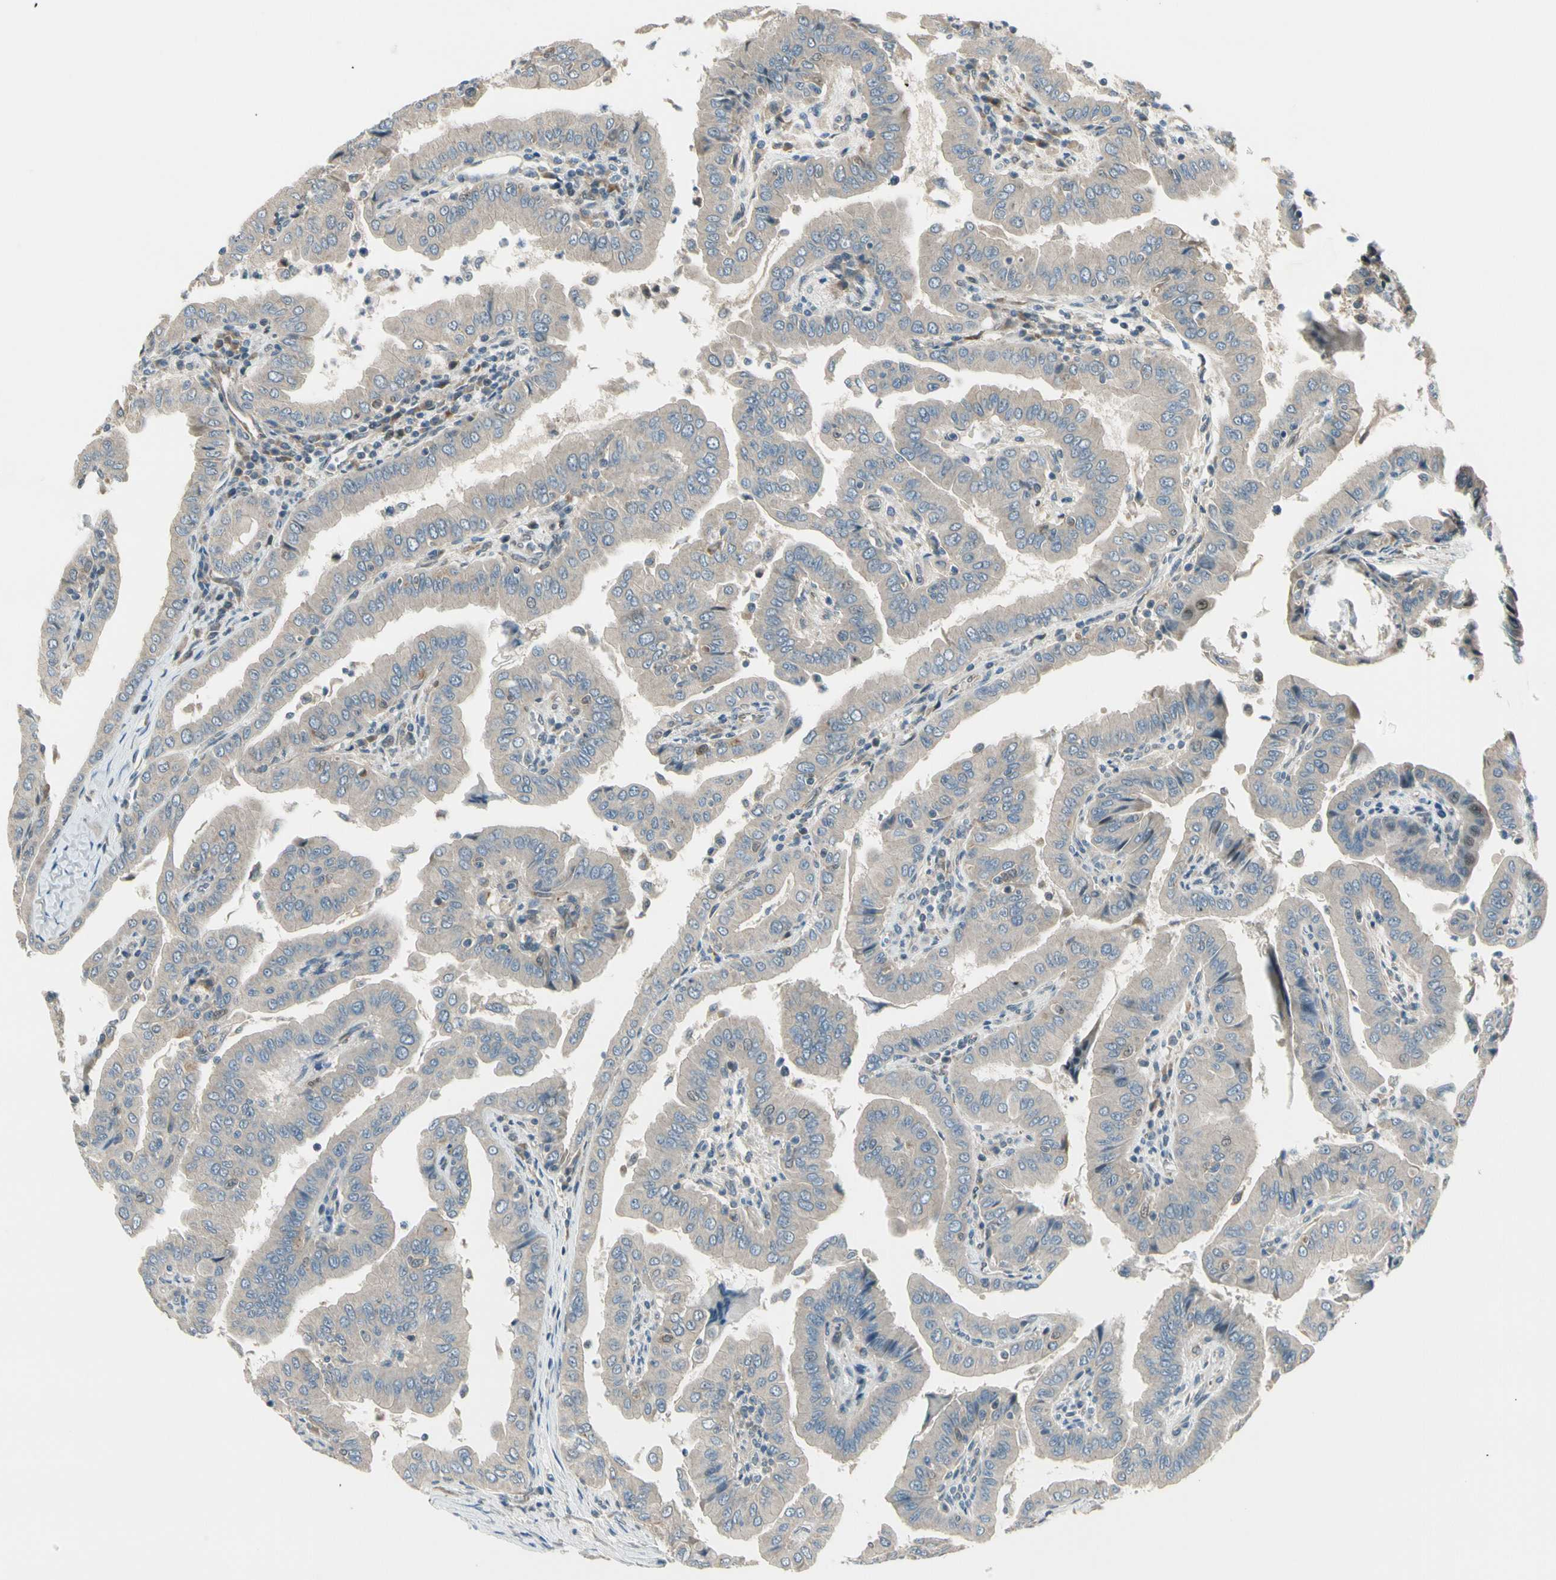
{"staining": {"intensity": "weak", "quantity": ">75%", "location": "cytoplasmic/membranous"}, "tissue": "thyroid cancer", "cell_type": "Tumor cells", "image_type": "cancer", "snomed": [{"axis": "morphology", "description": "Papillary adenocarcinoma, NOS"}, {"axis": "topography", "description": "Thyroid gland"}], "caption": "Thyroid cancer (papillary adenocarcinoma) was stained to show a protein in brown. There is low levels of weak cytoplasmic/membranous expression in approximately >75% of tumor cells.", "gene": "SVBP", "patient": {"sex": "male", "age": 33}}